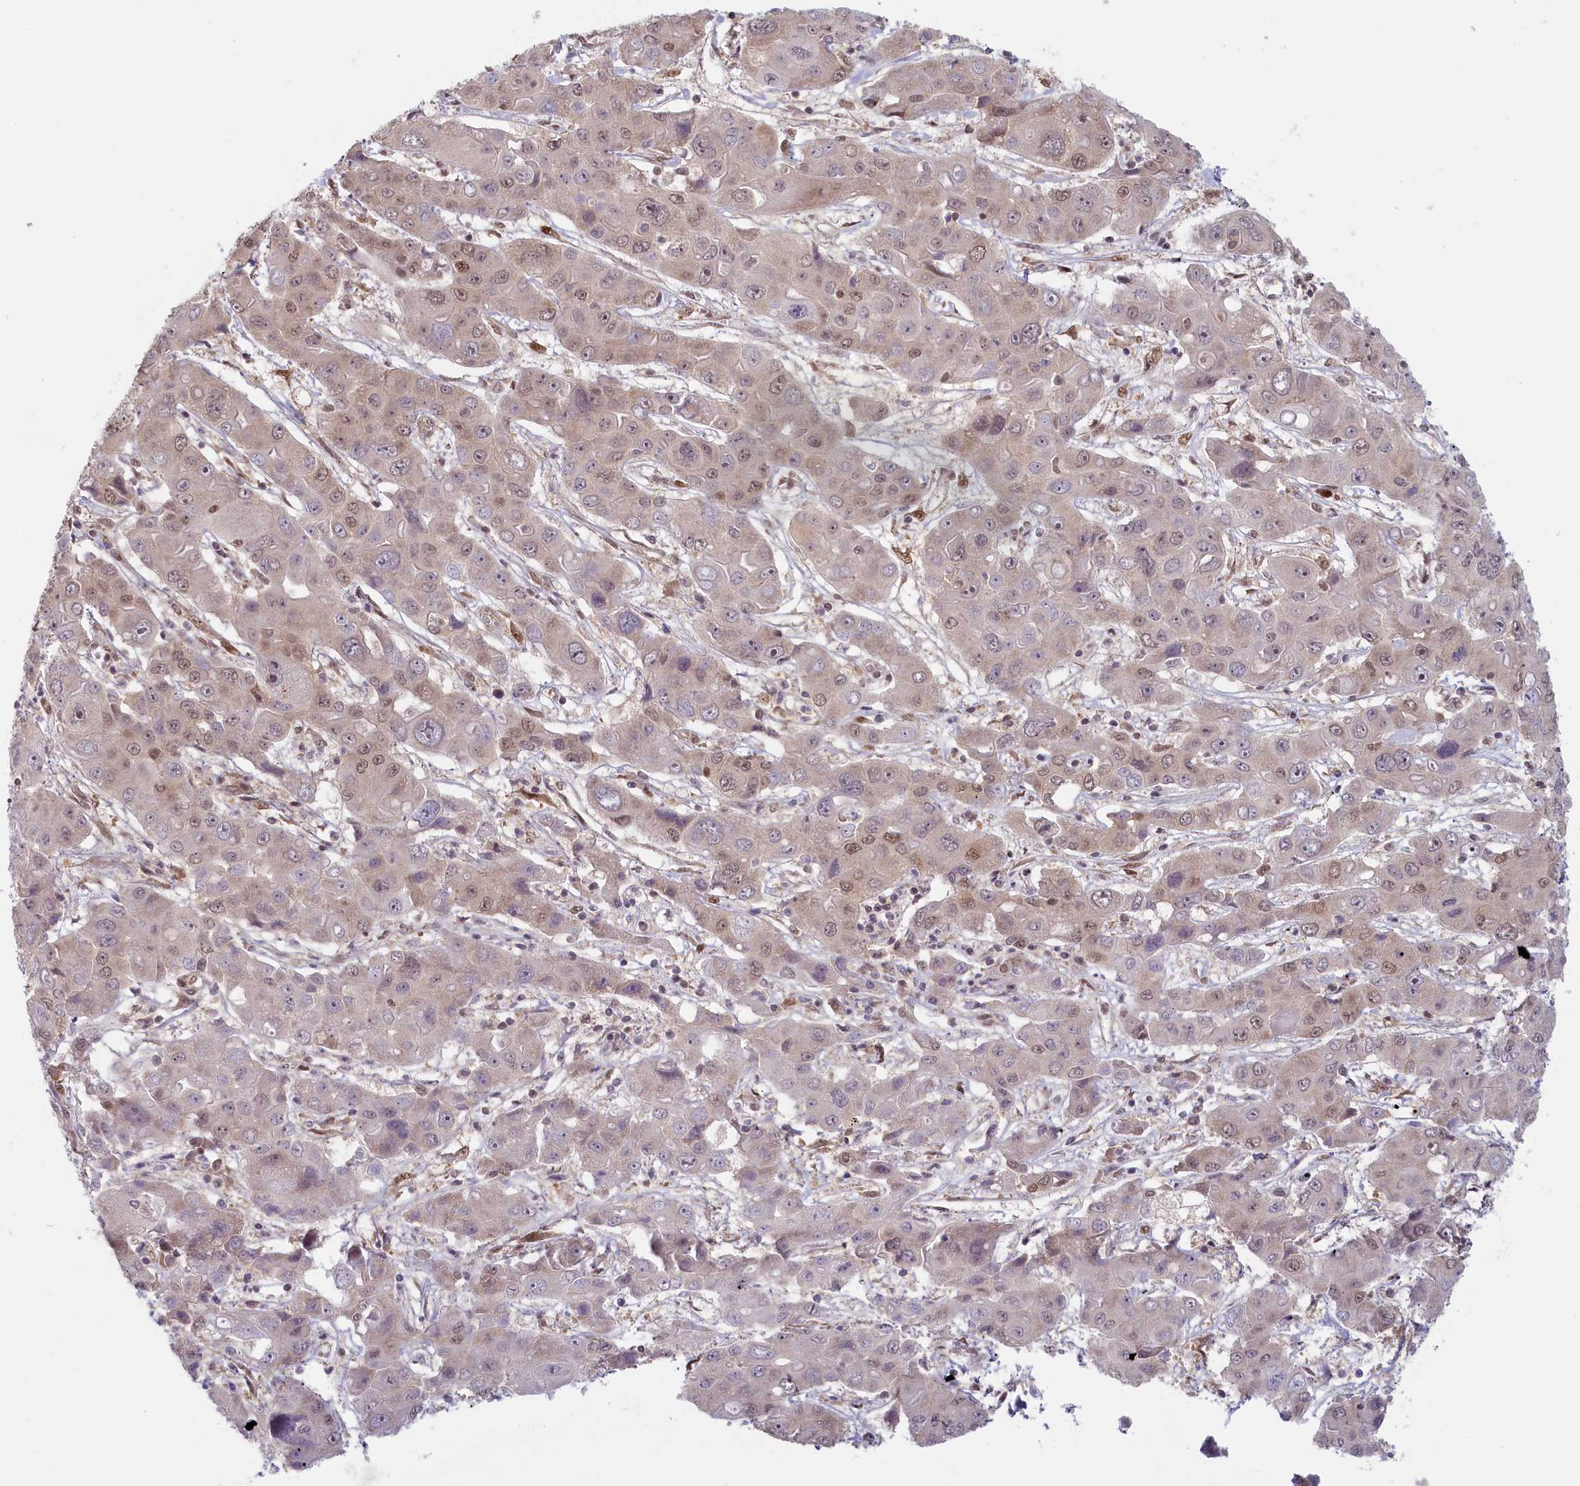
{"staining": {"intensity": "weak", "quantity": "25%-75%", "location": "nuclear"}, "tissue": "liver cancer", "cell_type": "Tumor cells", "image_type": "cancer", "snomed": [{"axis": "morphology", "description": "Cholangiocarcinoma"}, {"axis": "topography", "description": "Liver"}], "caption": "High-magnification brightfield microscopy of liver cancer (cholangiocarcinoma) stained with DAB (brown) and counterstained with hematoxylin (blue). tumor cells exhibit weak nuclear expression is seen in approximately25%-75% of cells. The protein of interest is stained brown, and the nuclei are stained in blue (DAB (3,3'-diaminobenzidine) IHC with brightfield microscopy, high magnification).", "gene": "C19orf44", "patient": {"sex": "male", "age": 67}}